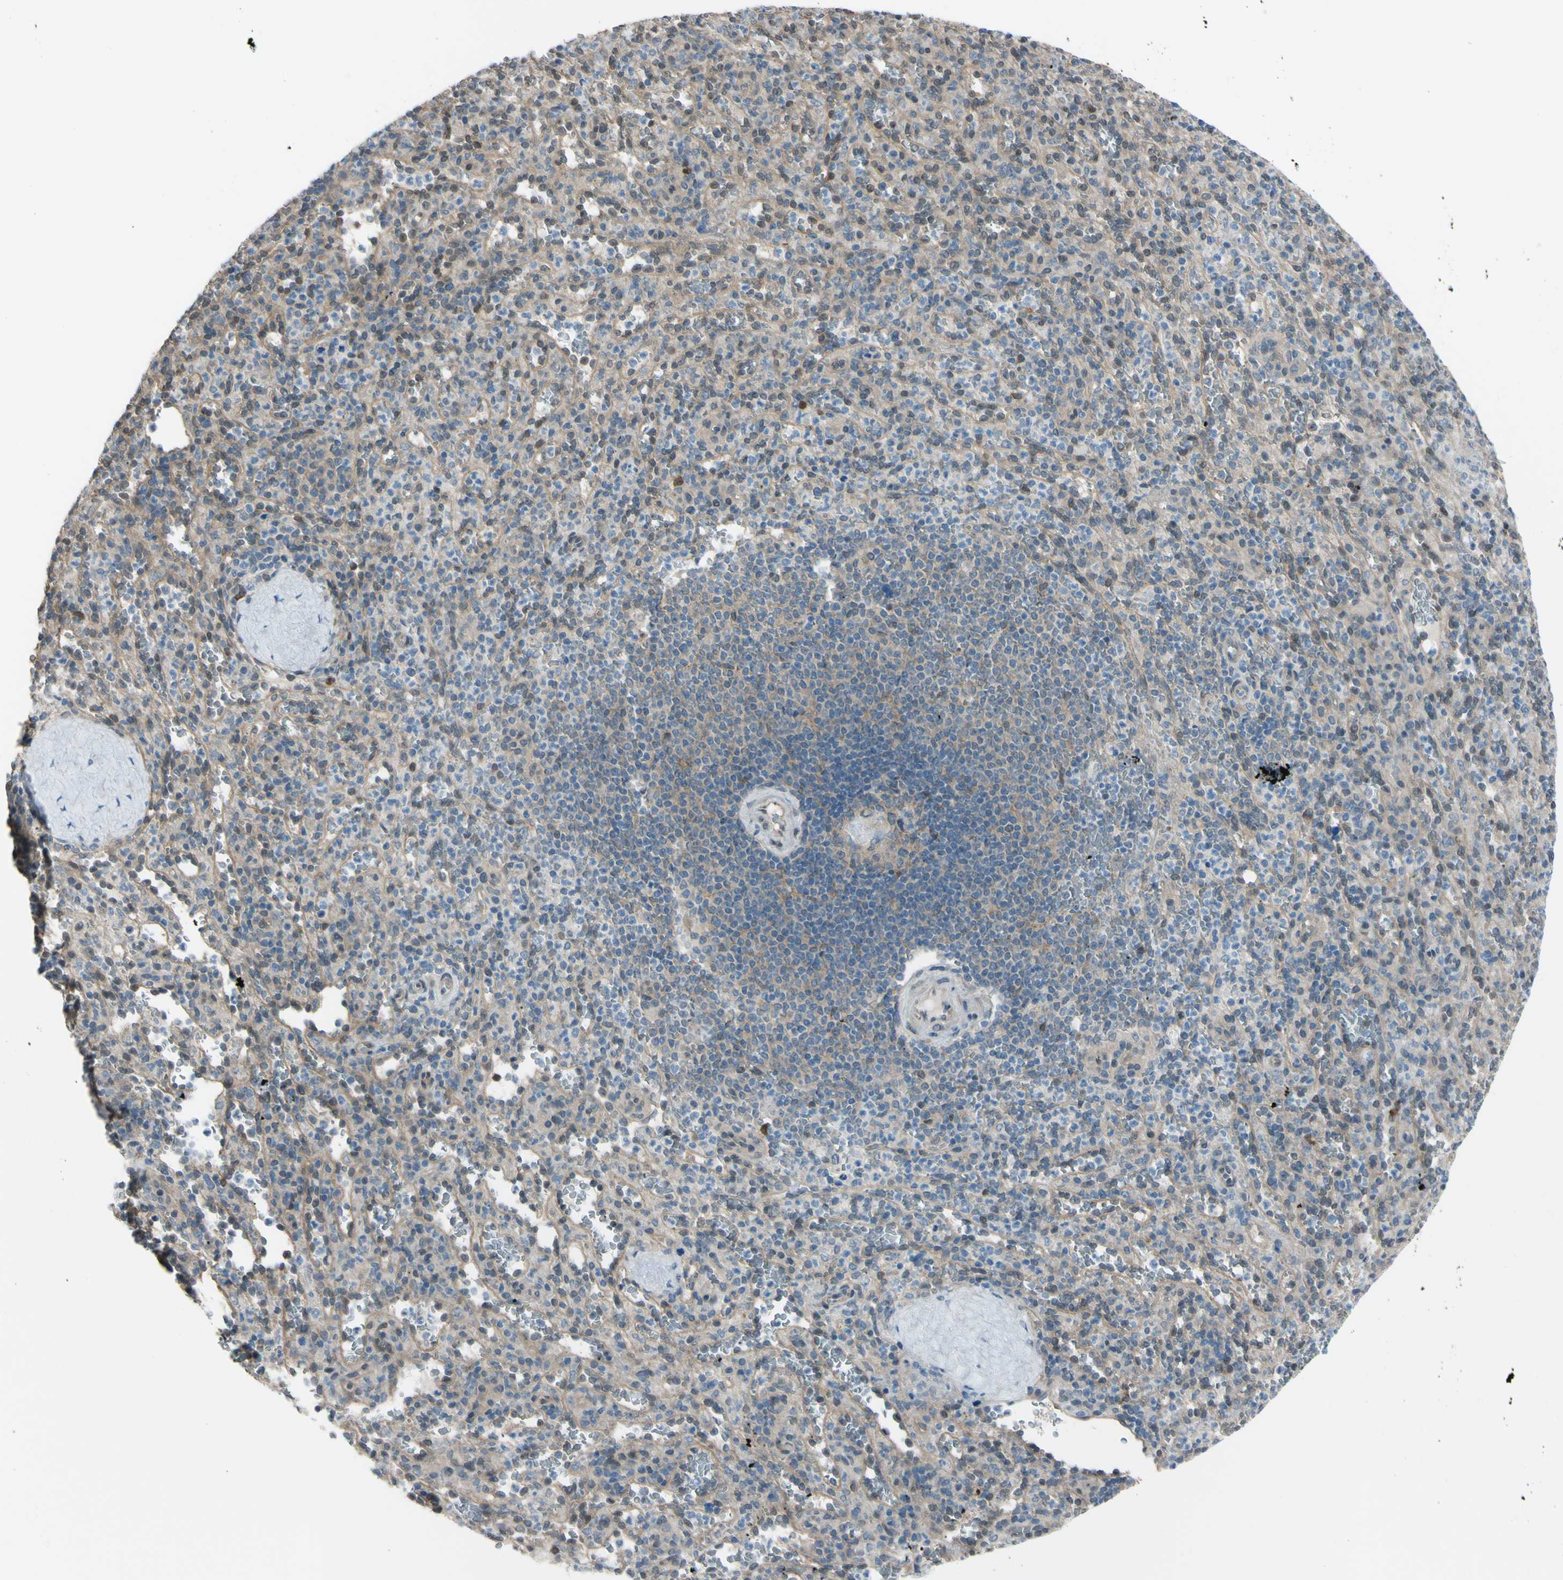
{"staining": {"intensity": "weak", "quantity": "25%-75%", "location": "cytoplasmic/membranous"}, "tissue": "spleen", "cell_type": "Cells in red pulp", "image_type": "normal", "snomed": [{"axis": "morphology", "description": "Normal tissue, NOS"}, {"axis": "topography", "description": "Spleen"}], "caption": "This is an image of IHC staining of benign spleen, which shows weak expression in the cytoplasmic/membranous of cells in red pulp.", "gene": "YWHAQ", "patient": {"sex": "male", "age": 36}}